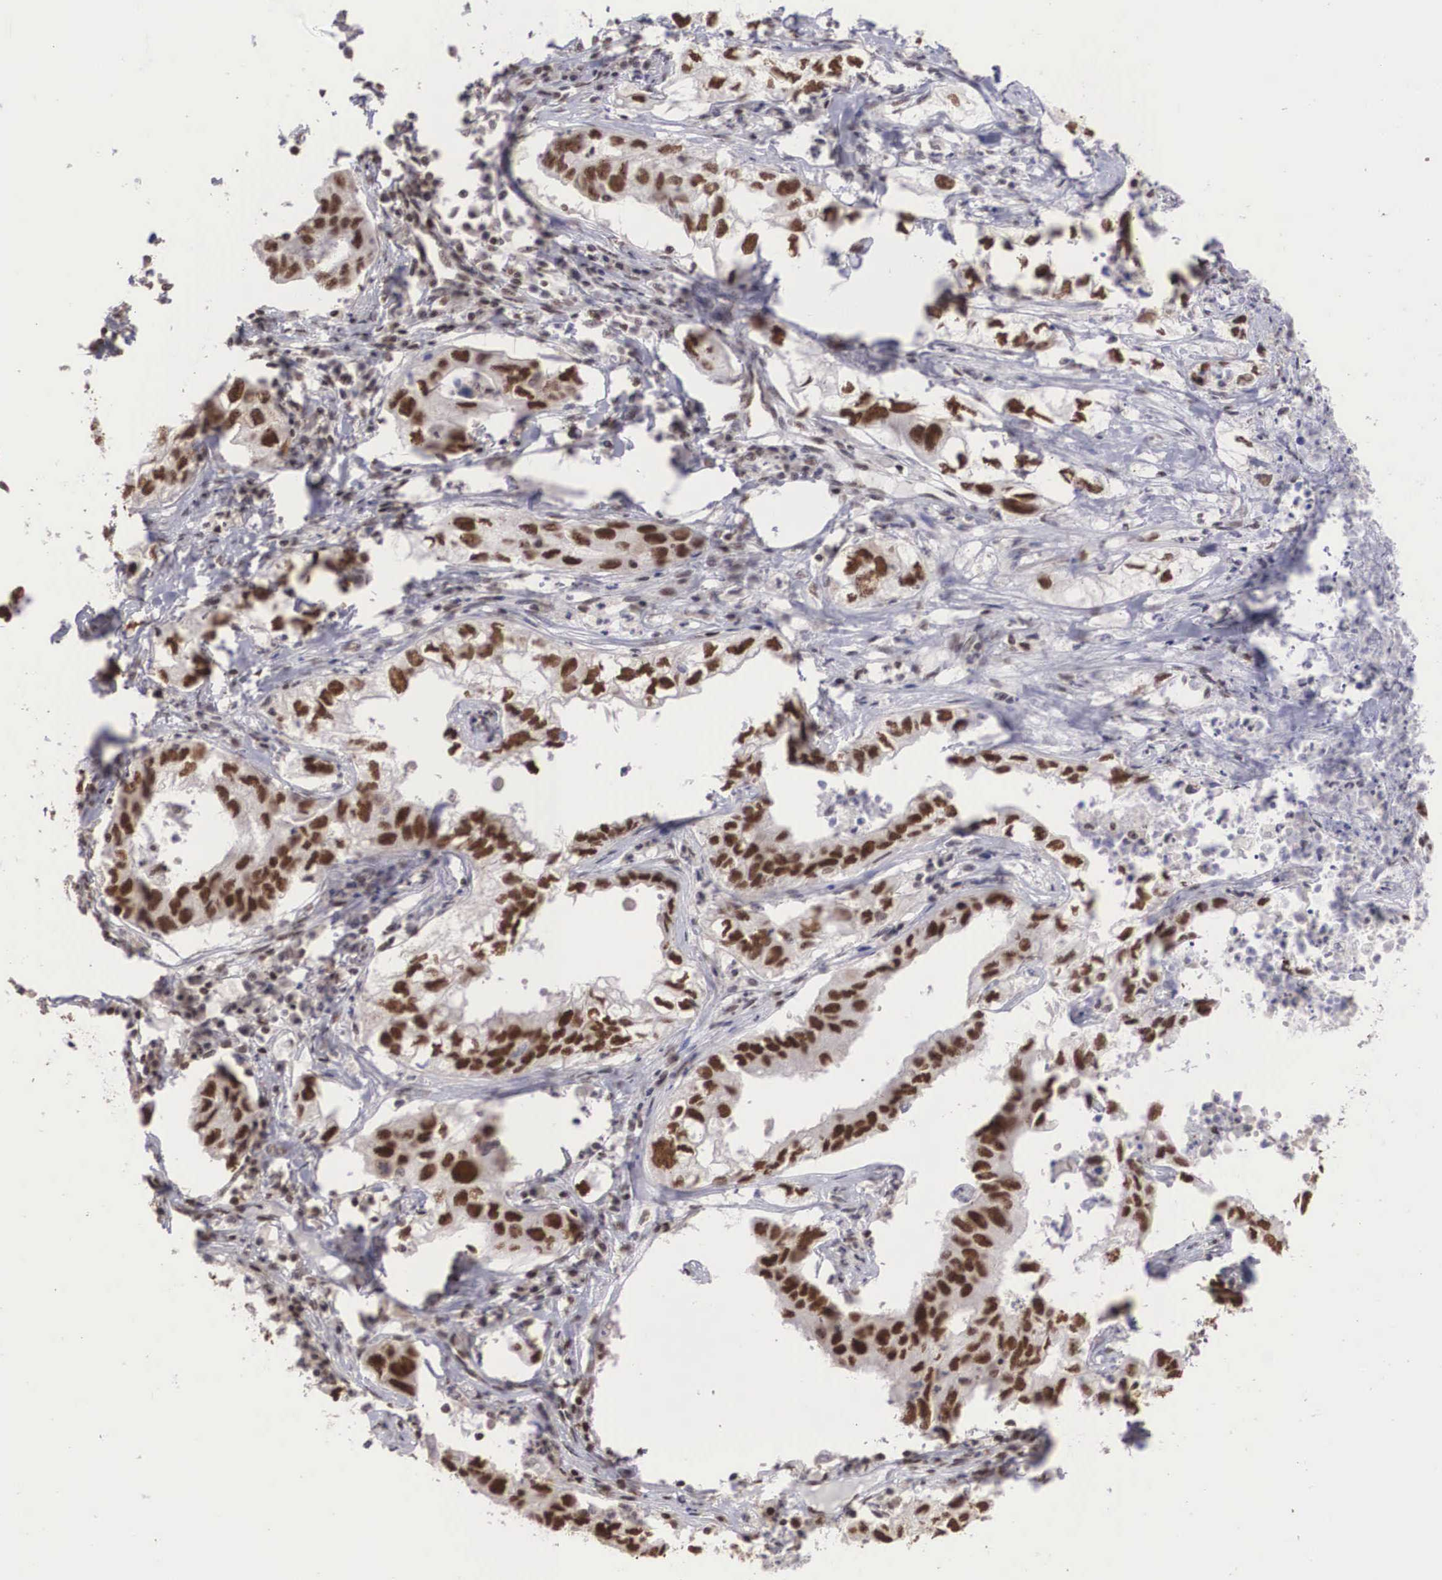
{"staining": {"intensity": "strong", "quantity": ">75%", "location": "nuclear"}, "tissue": "lung cancer", "cell_type": "Tumor cells", "image_type": "cancer", "snomed": [{"axis": "morphology", "description": "Adenocarcinoma, NOS"}, {"axis": "topography", "description": "Lung"}], "caption": "Protein expression by immunohistochemistry exhibits strong nuclear expression in about >75% of tumor cells in lung cancer (adenocarcinoma).", "gene": "HTATSF1", "patient": {"sex": "male", "age": 48}}